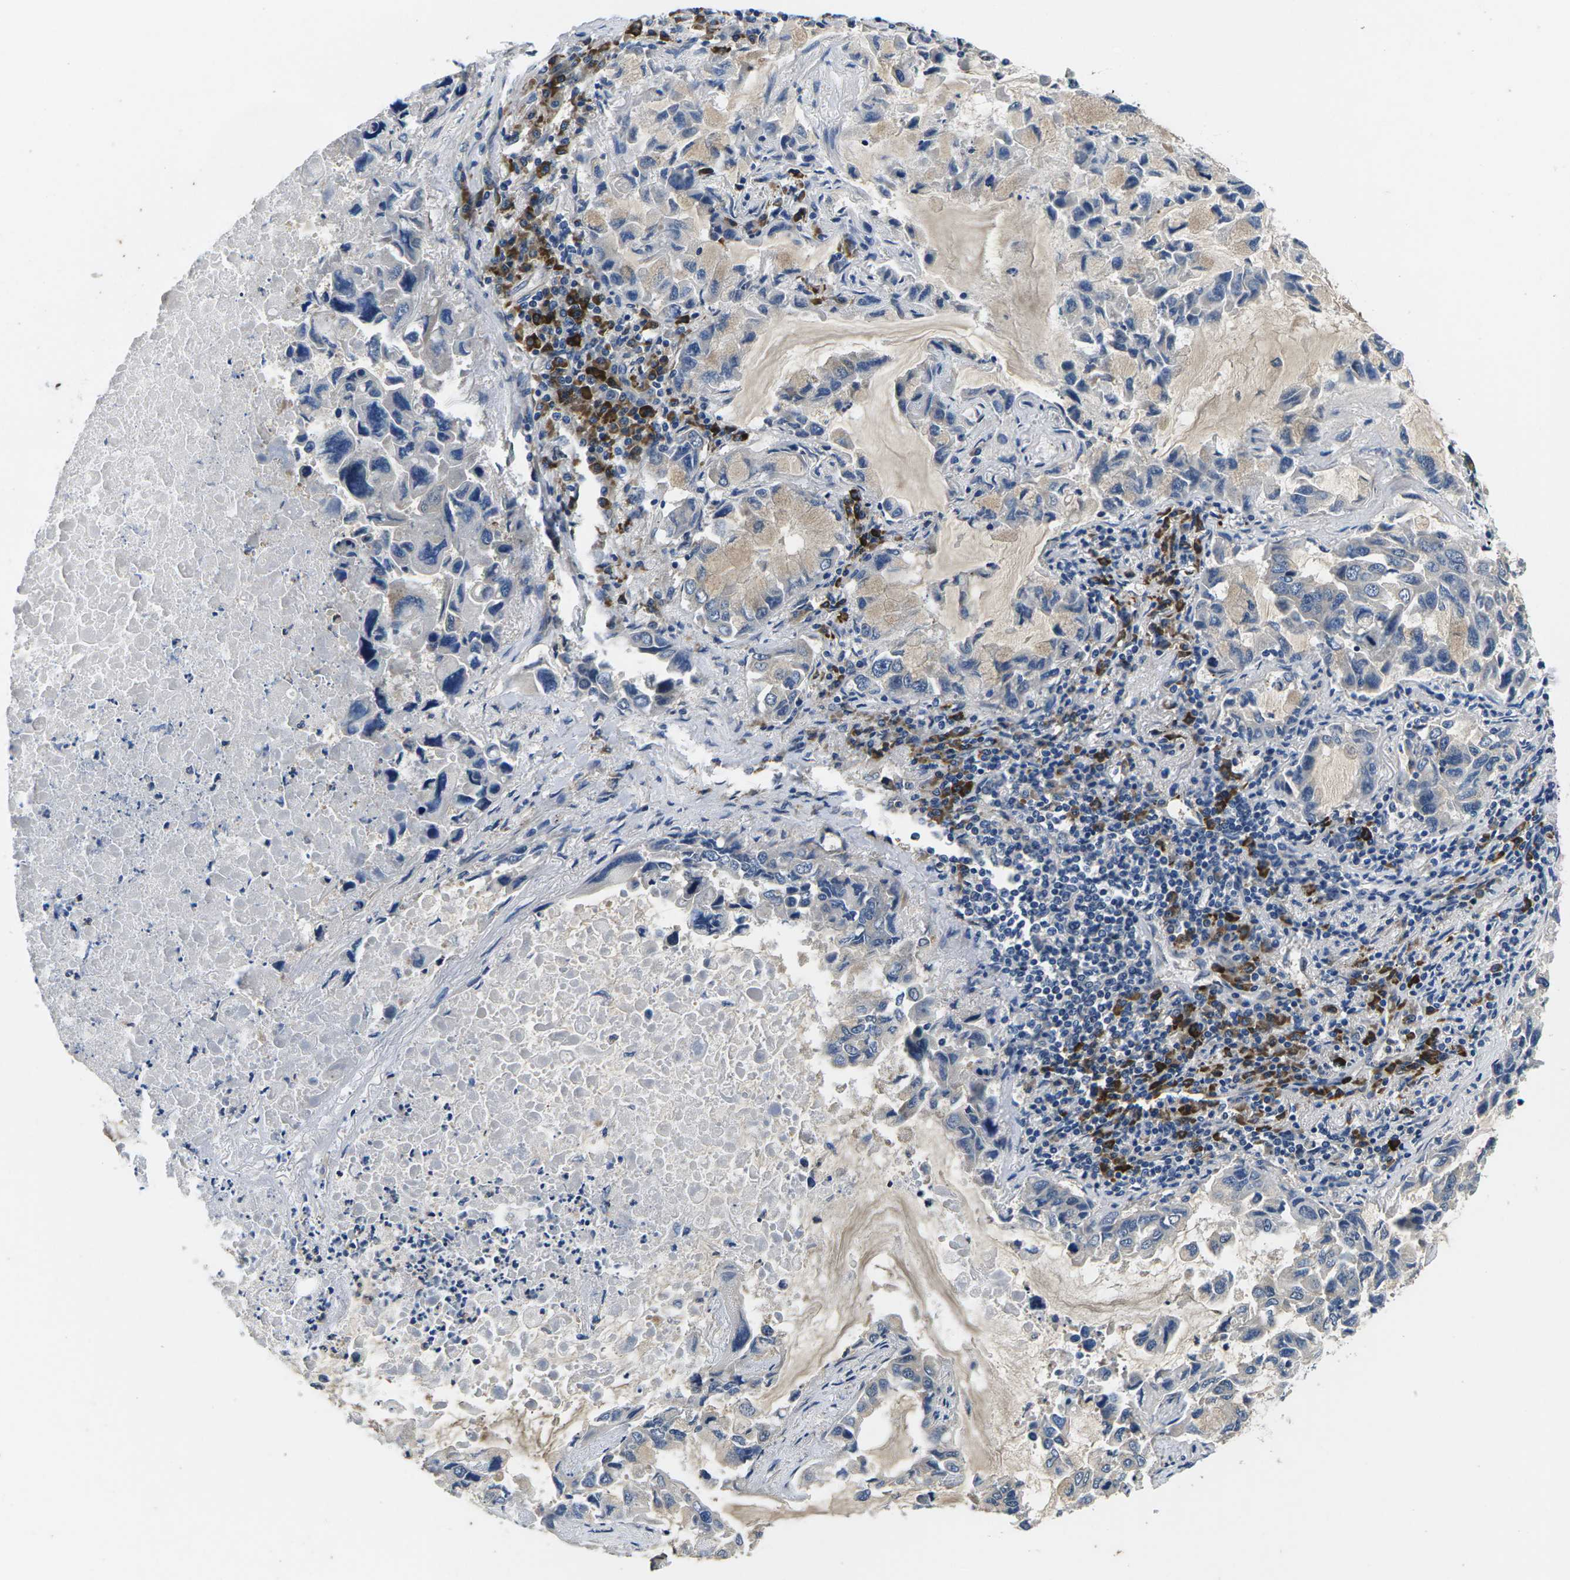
{"staining": {"intensity": "negative", "quantity": "none", "location": "none"}, "tissue": "lung cancer", "cell_type": "Tumor cells", "image_type": "cancer", "snomed": [{"axis": "morphology", "description": "Adenocarcinoma, NOS"}, {"axis": "topography", "description": "Lung"}], "caption": "Immunohistochemistry of lung adenocarcinoma shows no expression in tumor cells. (Brightfield microscopy of DAB (3,3'-diaminobenzidine) IHC at high magnification).", "gene": "PLCE1", "patient": {"sex": "male", "age": 64}}